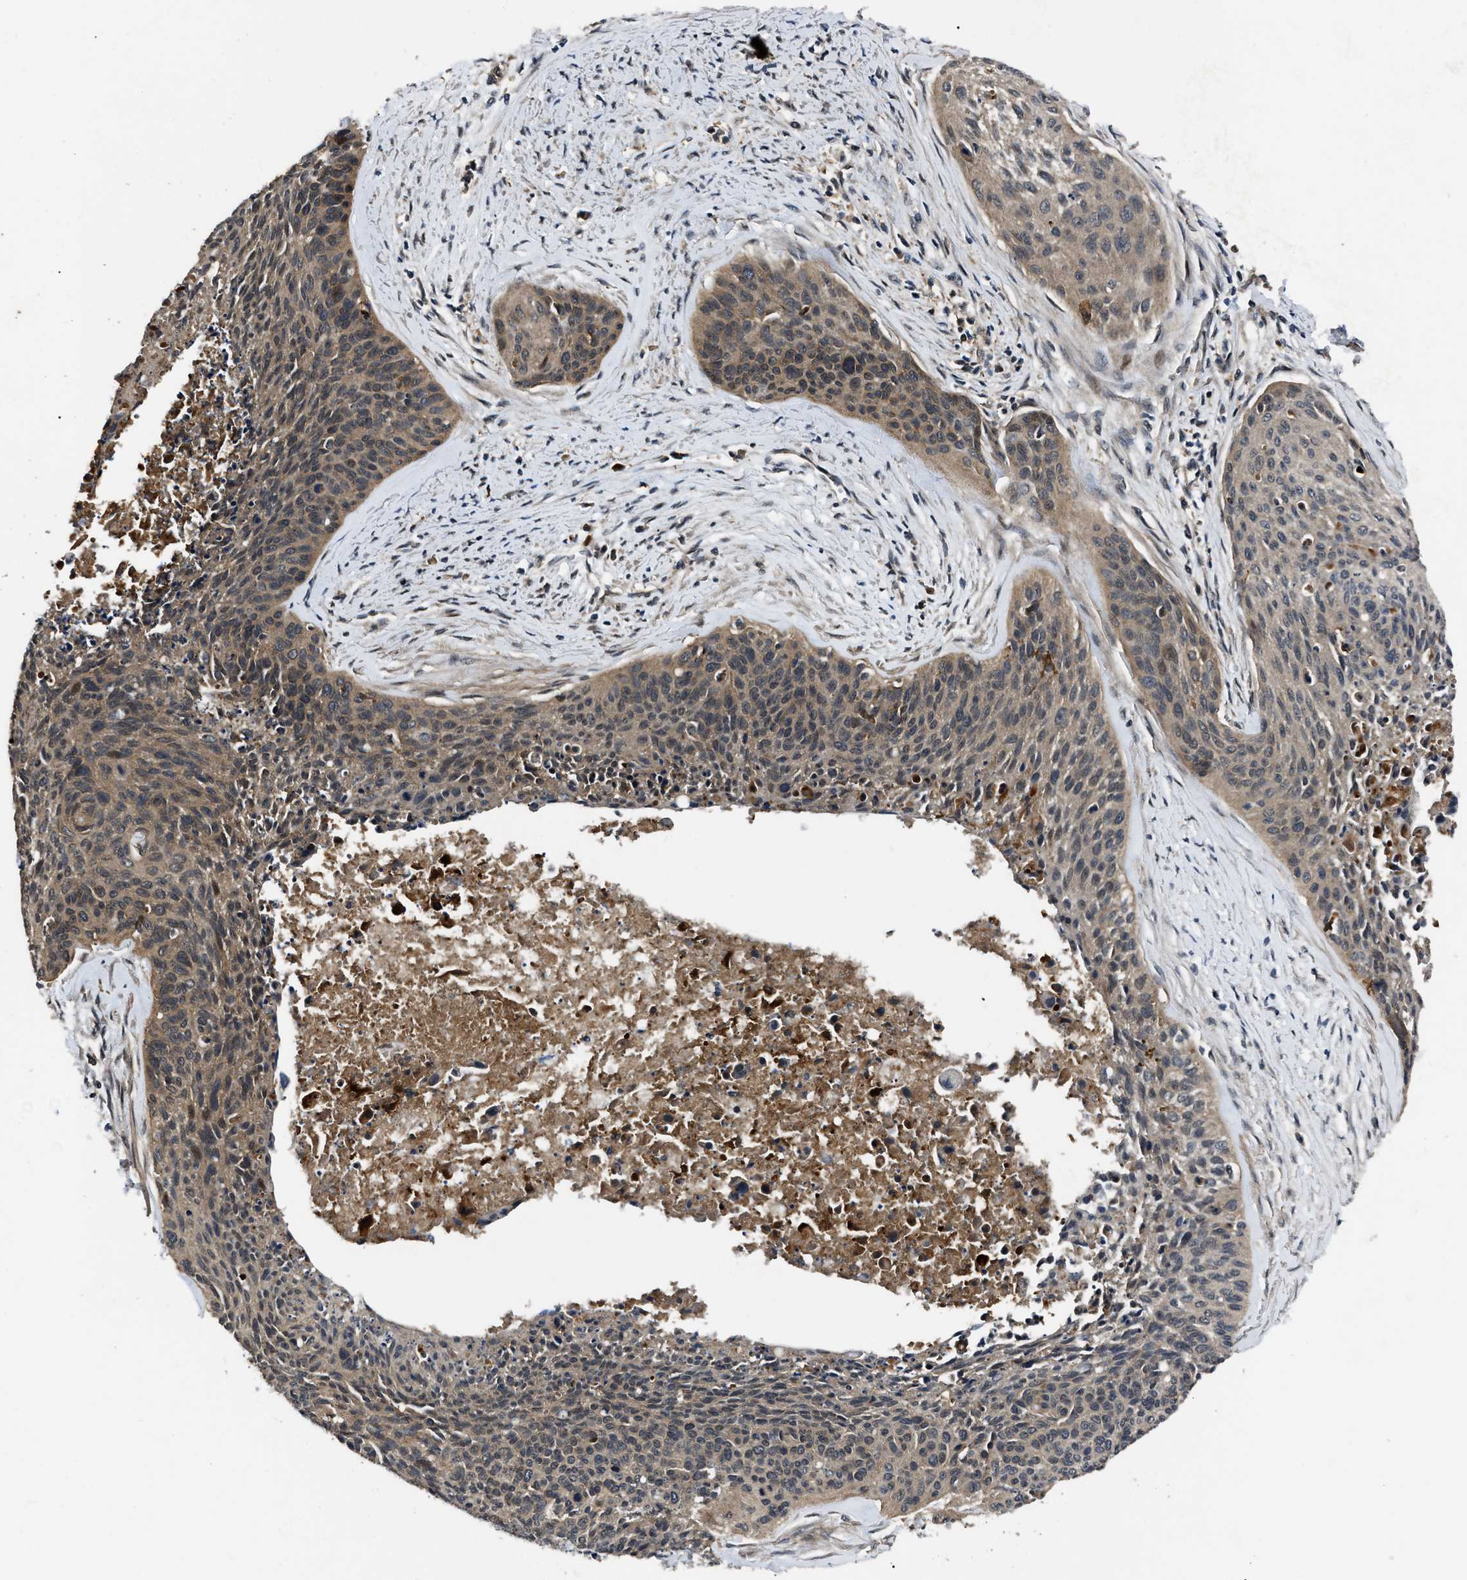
{"staining": {"intensity": "moderate", "quantity": ">75%", "location": "cytoplasmic/membranous"}, "tissue": "cervical cancer", "cell_type": "Tumor cells", "image_type": "cancer", "snomed": [{"axis": "morphology", "description": "Squamous cell carcinoma, NOS"}, {"axis": "topography", "description": "Cervix"}], "caption": "Immunohistochemistry of human cervical squamous cell carcinoma exhibits medium levels of moderate cytoplasmic/membranous staining in about >75% of tumor cells.", "gene": "PPWD1", "patient": {"sex": "female", "age": 55}}